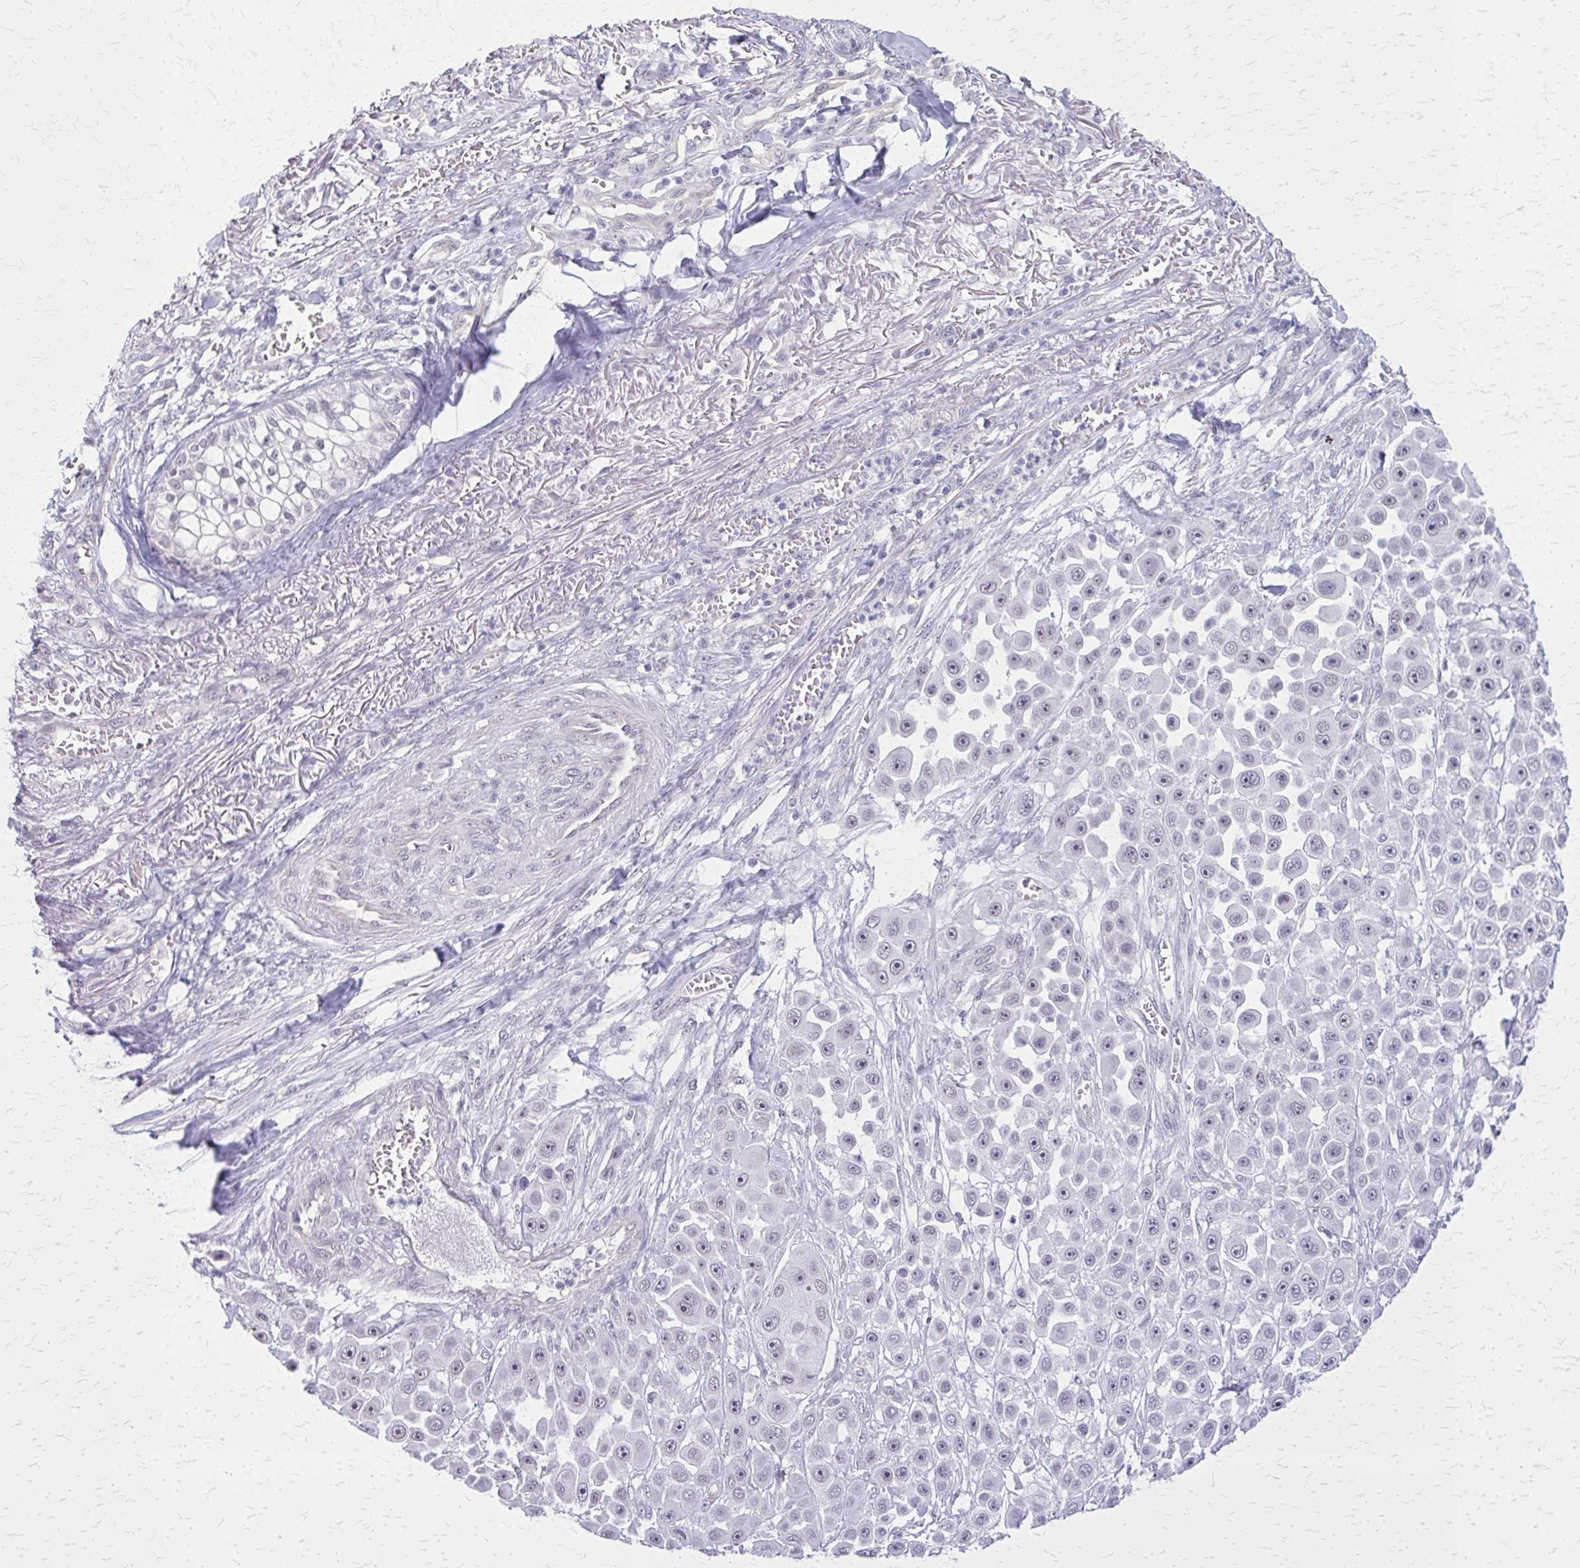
{"staining": {"intensity": "negative", "quantity": "none", "location": "none"}, "tissue": "skin cancer", "cell_type": "Tumor cells", "image_type": "cancer", "snomed": [{"axis": "morphology", "description": "Squamous cell carcinoma, NOS"}, {"axis": "topography", "description": "Skin"}], "caption": "Image shows no protein expression in tumor cells of skin squamous cell carcinoma tissue.", "gene": "PLCB1", "patient": {"sex": "male", "age": 67}}